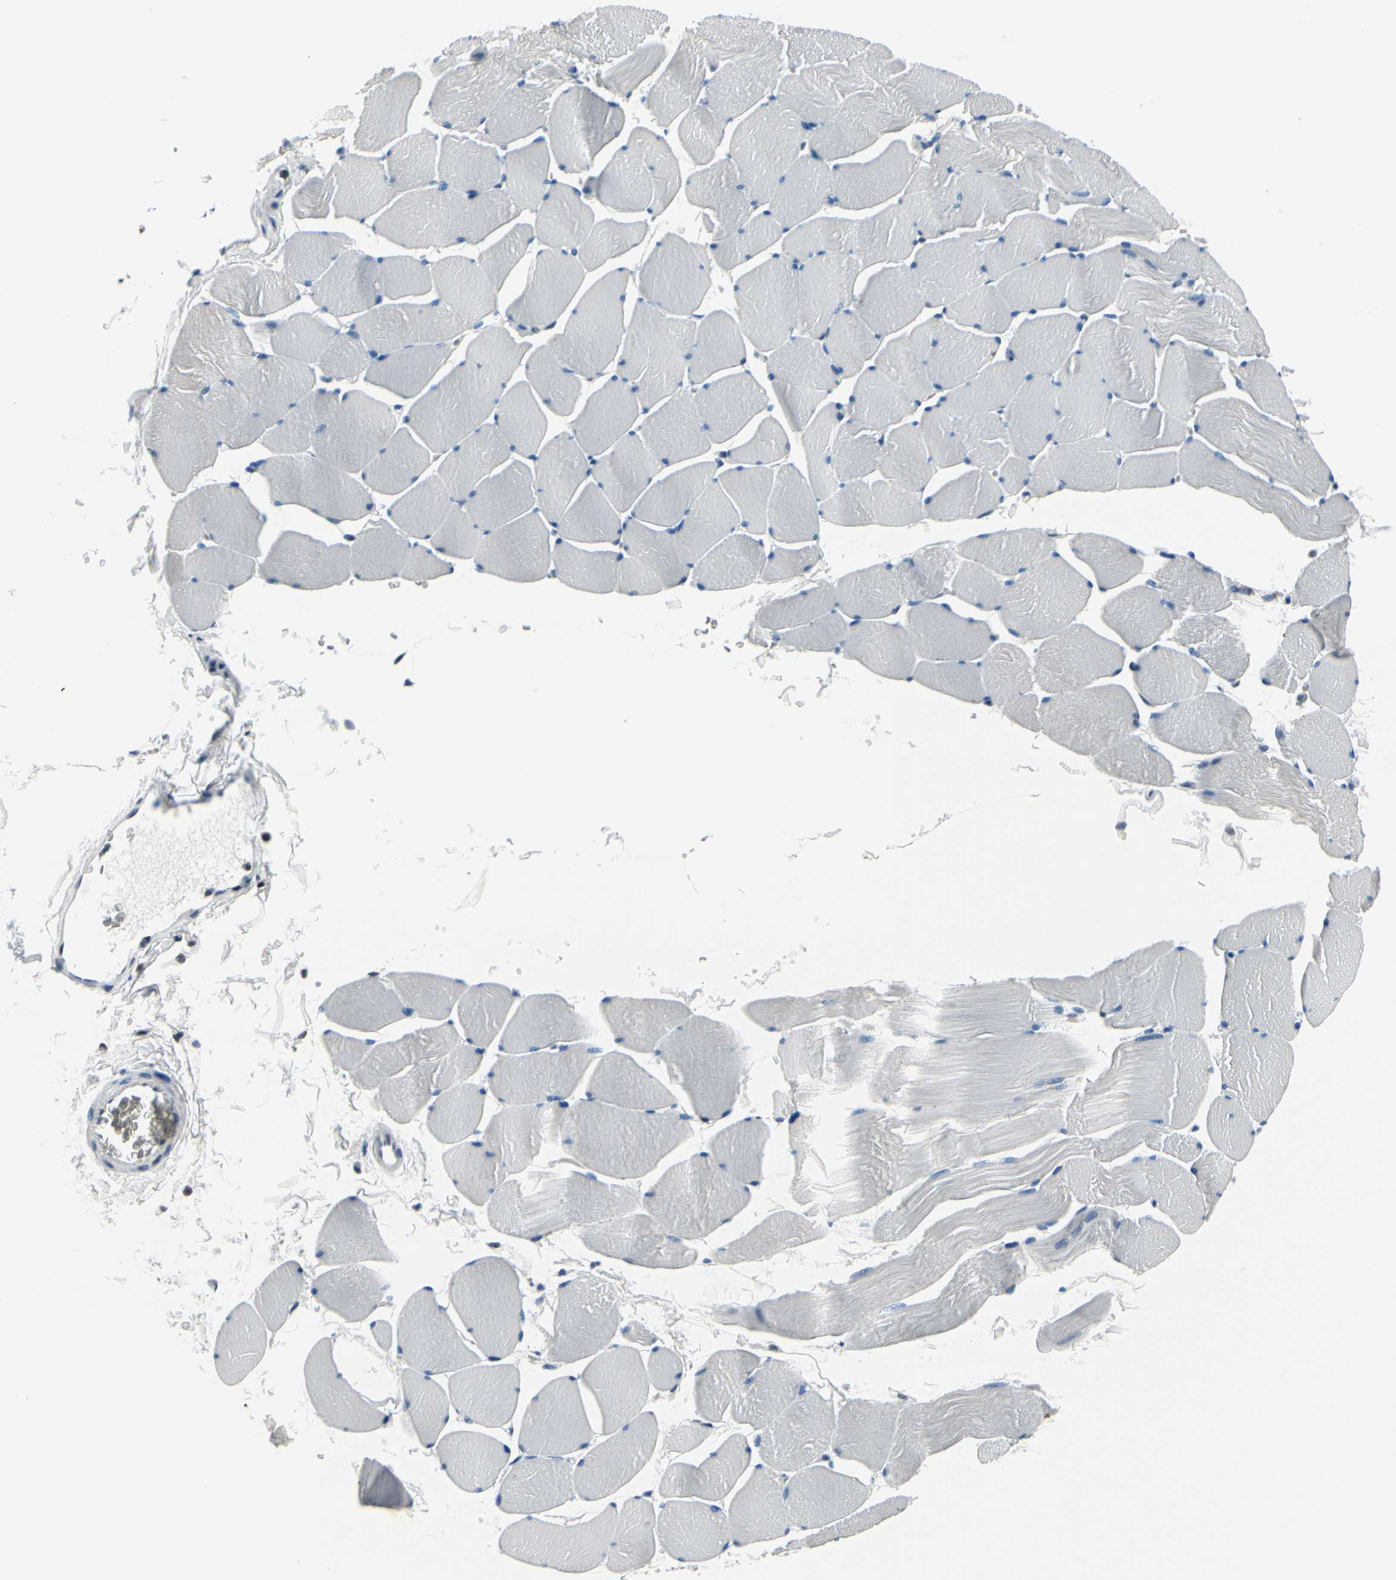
{"staining": {"intensity": "negative", "quantity": "none", "location": "none"}, "tissue": "skeletal muscle", "cell_type": "Myocytes", "image_type": "normal", "snomed": [{"axis": "morphology", "description": "Normal tissue, NOS"}, {"axis": "topography", "description": "Skeletal muscle"}], "caption": "Histopathology image shows no significant protein positivity in myocytes of normal skeletal muscle.", "gene": "TXN", "patient": {"sex": "male", "age": 62}}